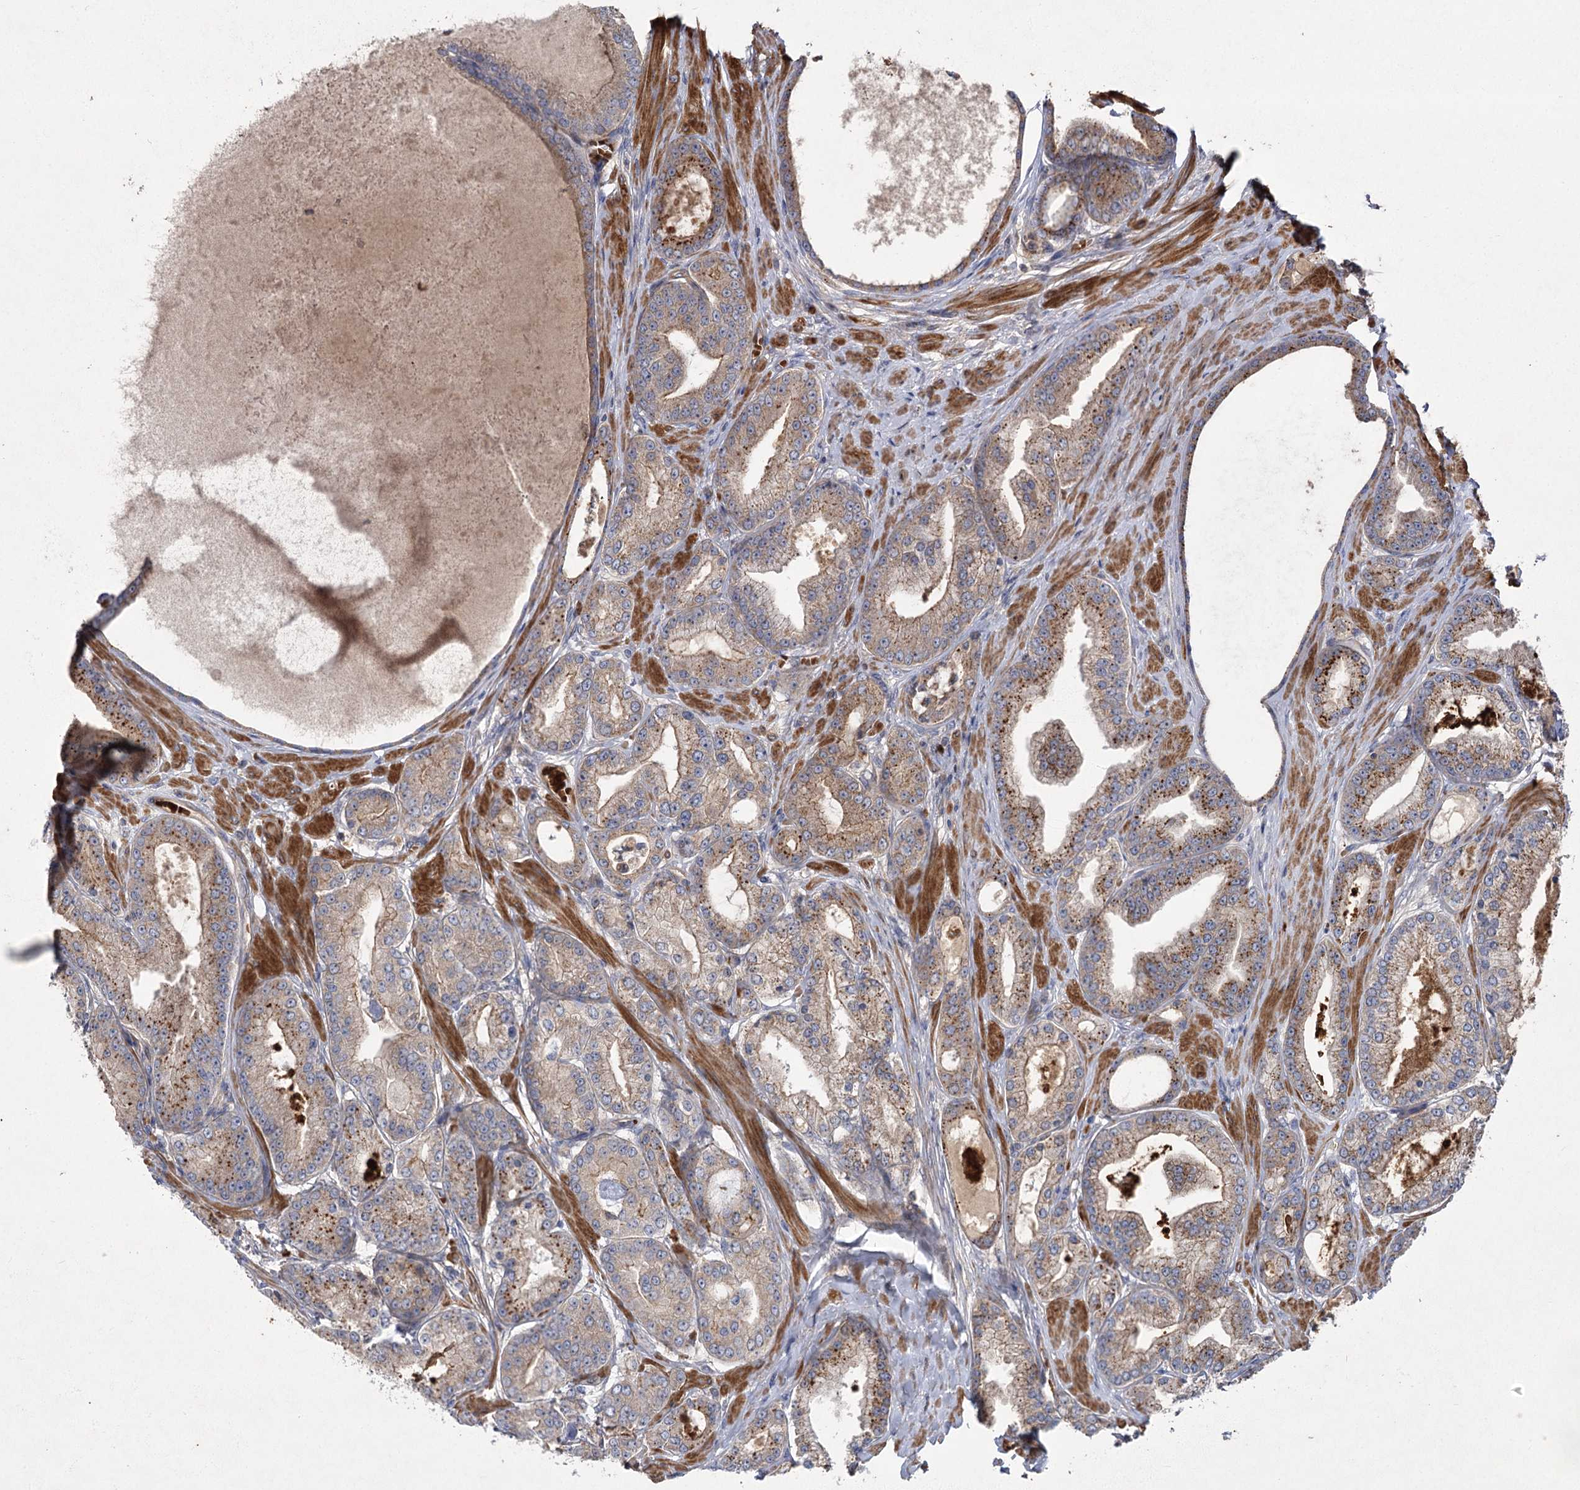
{"staining": {"intensity": "moderate", "quantity": ">75%", "location": "cytoplasmic/membranous"}, "tissue": "prostate cancer", "cell_type": "Tumor cells", "image_type": "cancer", "snomed": [{"axis": "morphology", "description": "Adenocarcinoma, High grade"}, {"axis": "topography", "description": "Prostate"}], "caption": "Tumor cells show medium levels of moderate cytoplasmic/membranous positivity in approximately >75% of cells in prostate adenocarcinoma (high-grade).", "gene": "KIAA0825", "patient": {"sex": "male", "age": 59}}